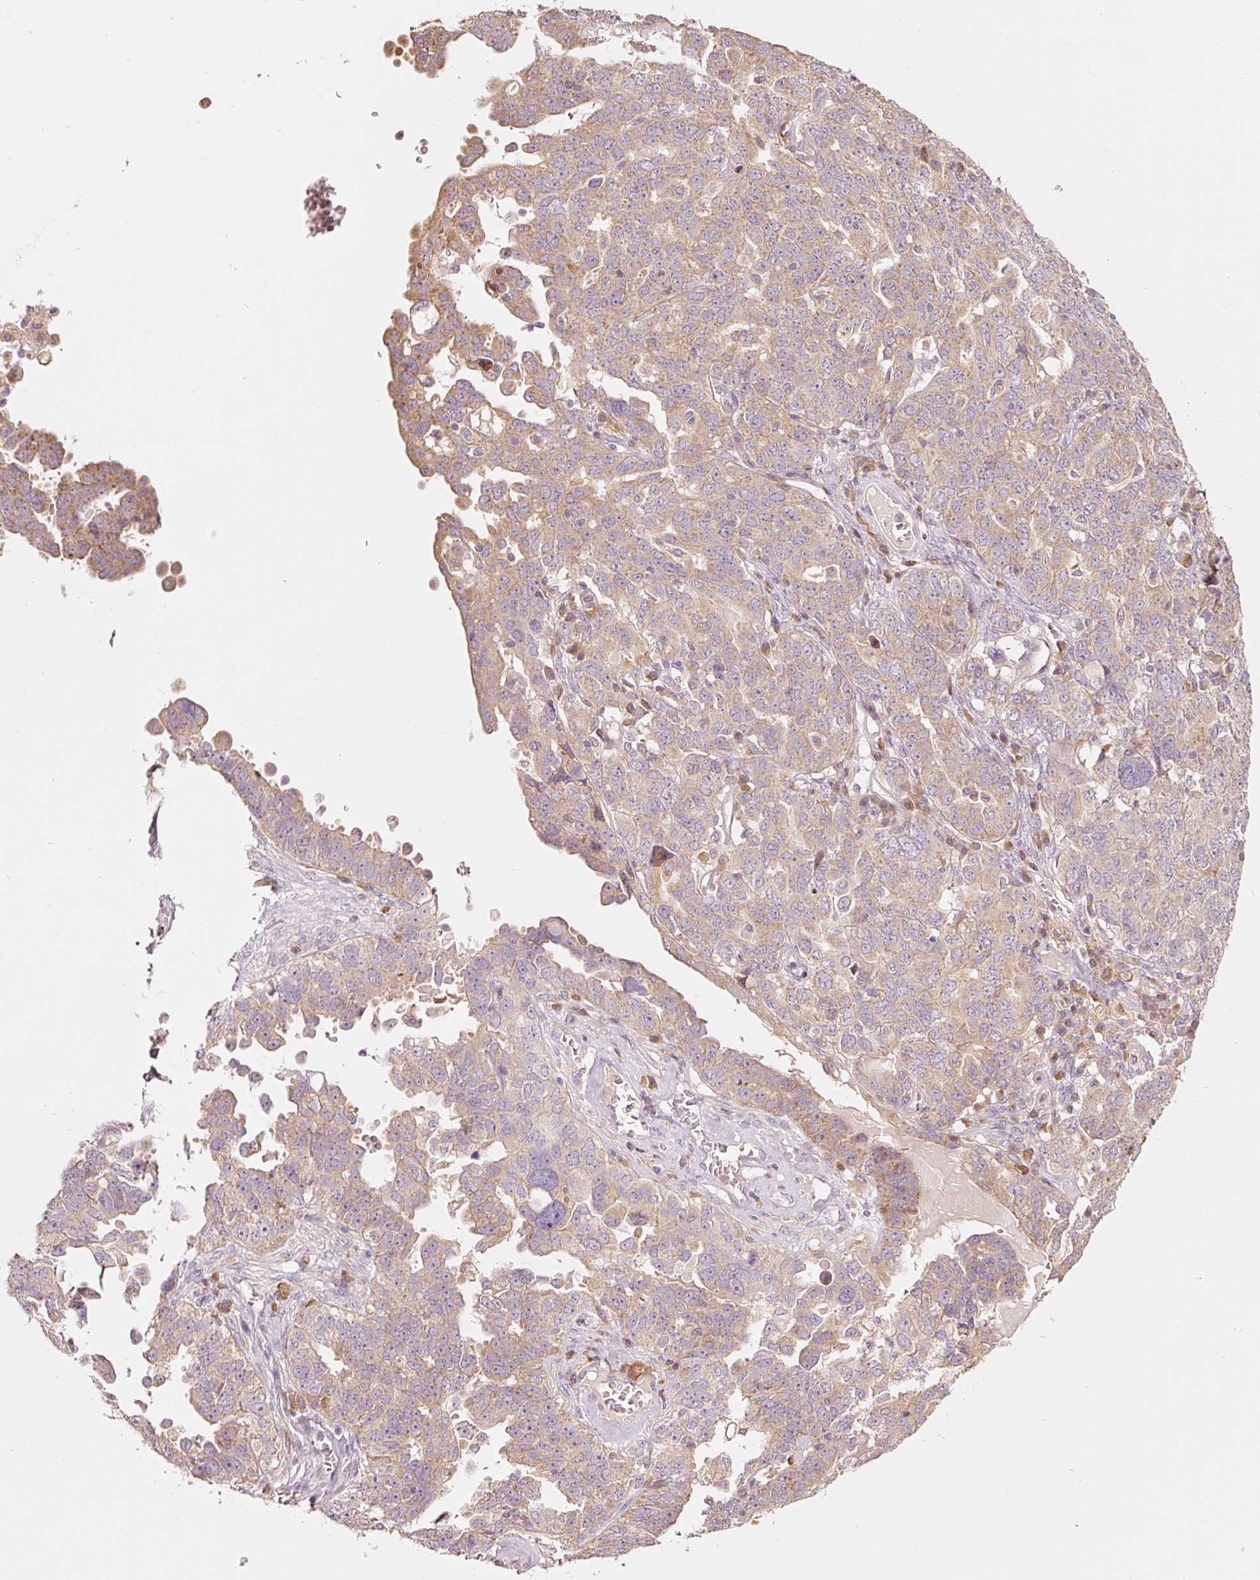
{"staining": {"intensity": "weak", "quantity": ">75%", "location": "cytoplasmic/membranous"}, "tissue": "ovarian cancer", "cell_type": "Tumor cells", "image_type": "cancer", "snomed": [{"axis": "morphology", "description": "Carcinoma, endometroid"}, {"axis": "topography", "description": "Ovary"}], "caption": "Ovarian endometroid carcinoma stained for a protein (brown) displays weak cytoplasmic/membranous positive expression in about >75% of tumor cells.", "gene": "MAP10", "patient": {"sex": "female", "age": 62}}